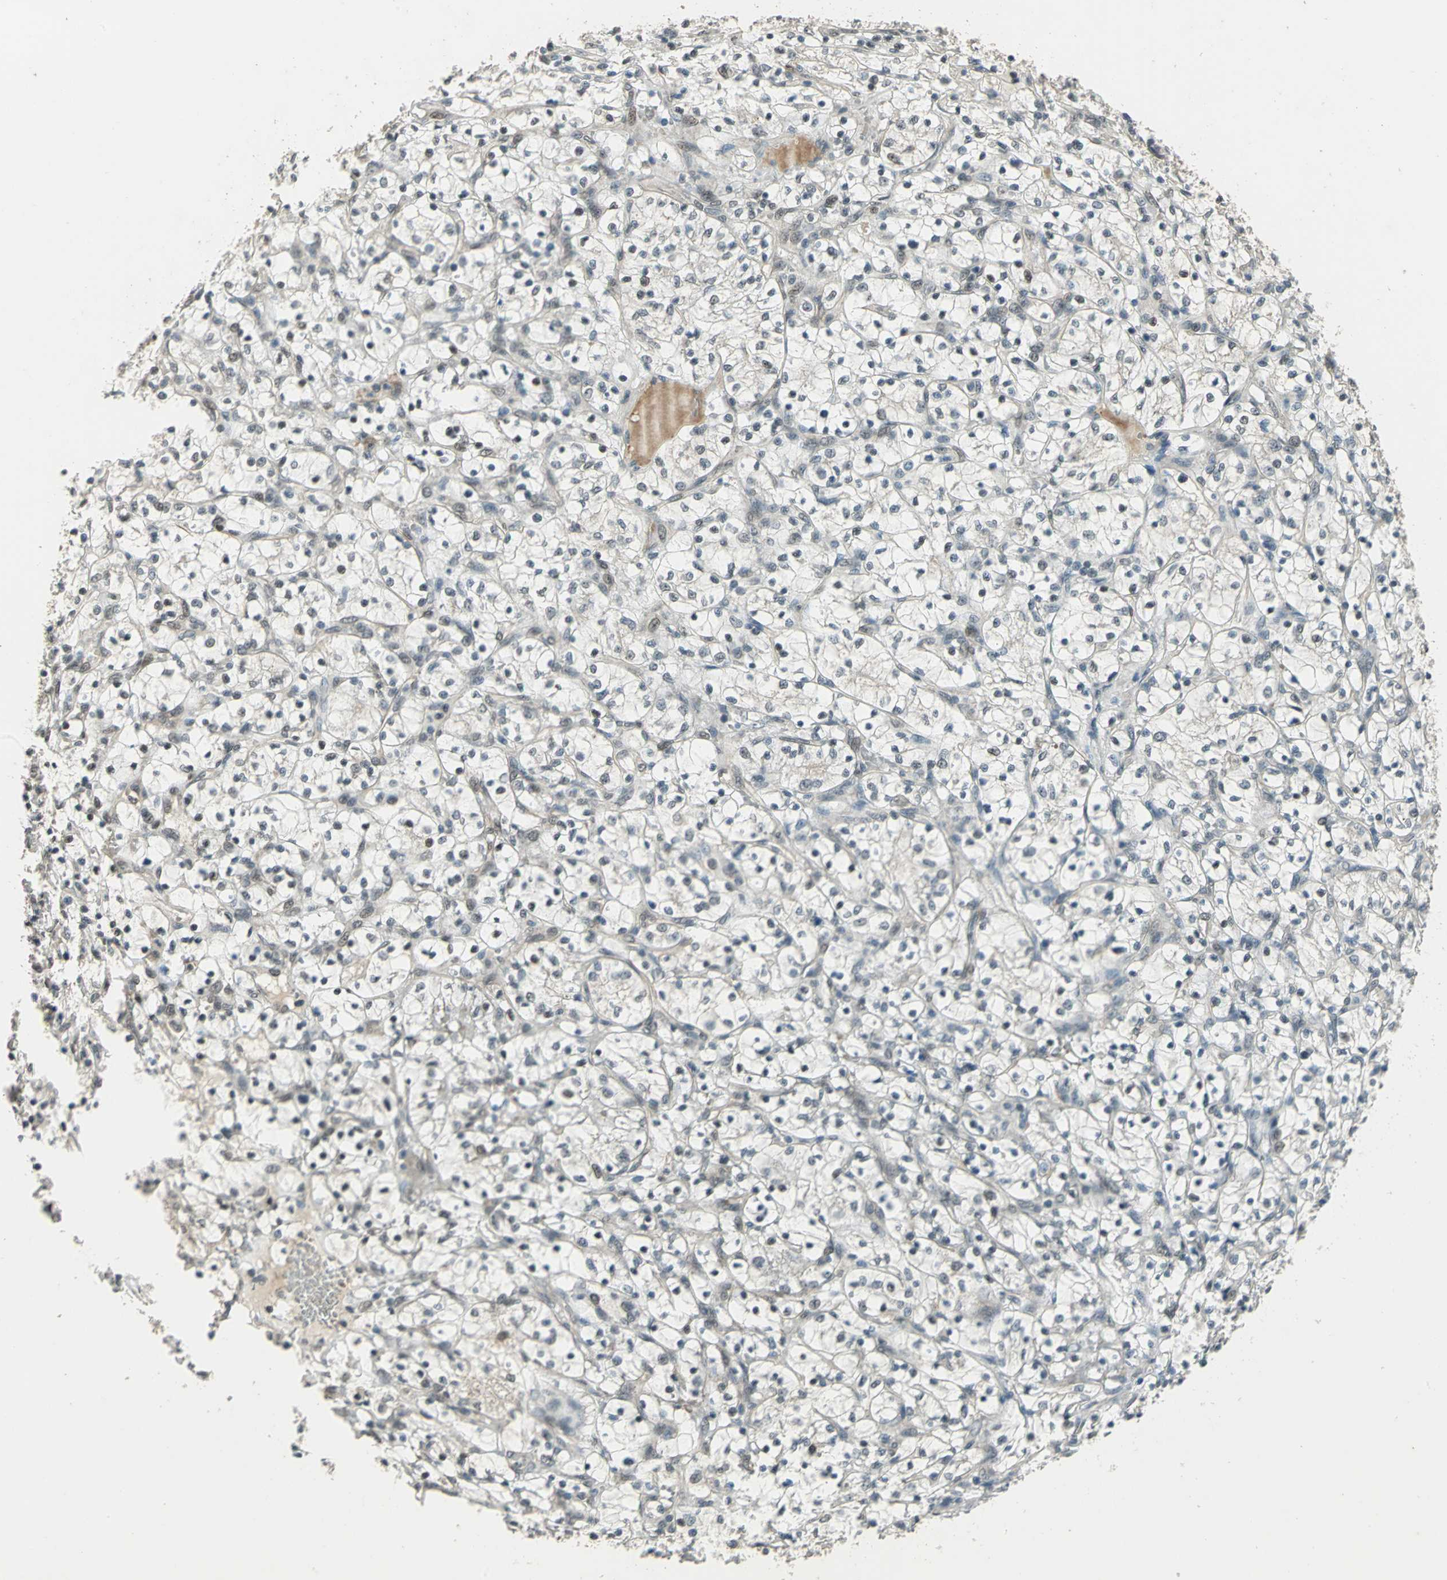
{"staining": {"intensity": "negative", "quantity": "none", "location": "none"}, "tissue": "renal cancer", "cell_type": "Tumor cells", "image_type": "cancer", "snomed": [{"axis": "morphology", "description": "Adenocarcinoma, NOS"}, {"axis": "topography", "description": "Kidney"}], "caption": "High magnification brightfield microscopy of renal adenocarcinoma stained with DAB (brown) and counterstained with hematoxylin (blue): tumor cells show no significant positivity.", "gene": "RAD17", "patient": {"sex": "female", "age": 69}}